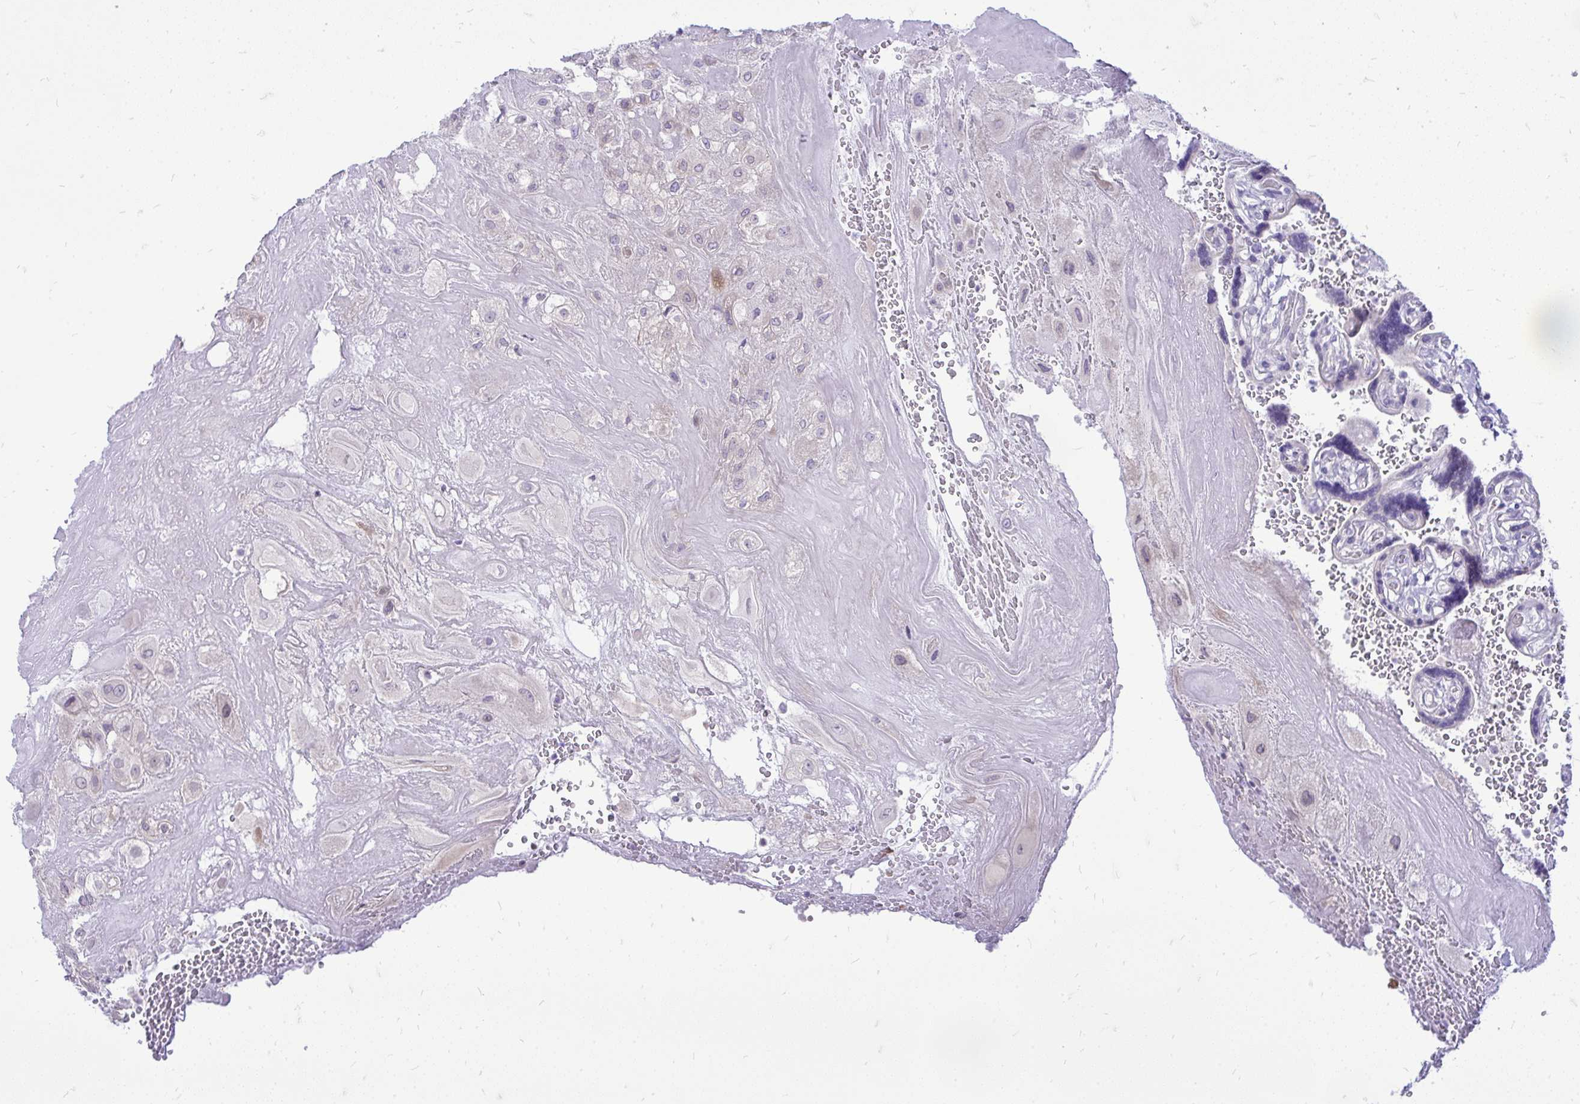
{"staining": {"intensity": "negative", "quantity": "none", "location": "none"}, "tissue": "placenta", "cell_type": "Decidual cells", "image_type": "normal", "snomed": [{"axis": "morphology", "description": "Normal tissue, NOS"}, {"axis": "topography", "description": "Placenta"}], "caption": "Placenta was stained to show a protein in brown. There is no significant expression in decidual cells. Brightfield microscopy of immunohistochemistry stained with DAB (brown) and hematoxylin (blue), captured at high magnification.", "gene": "OR8D1", "patient": {"sex": "female", "age": 32}}